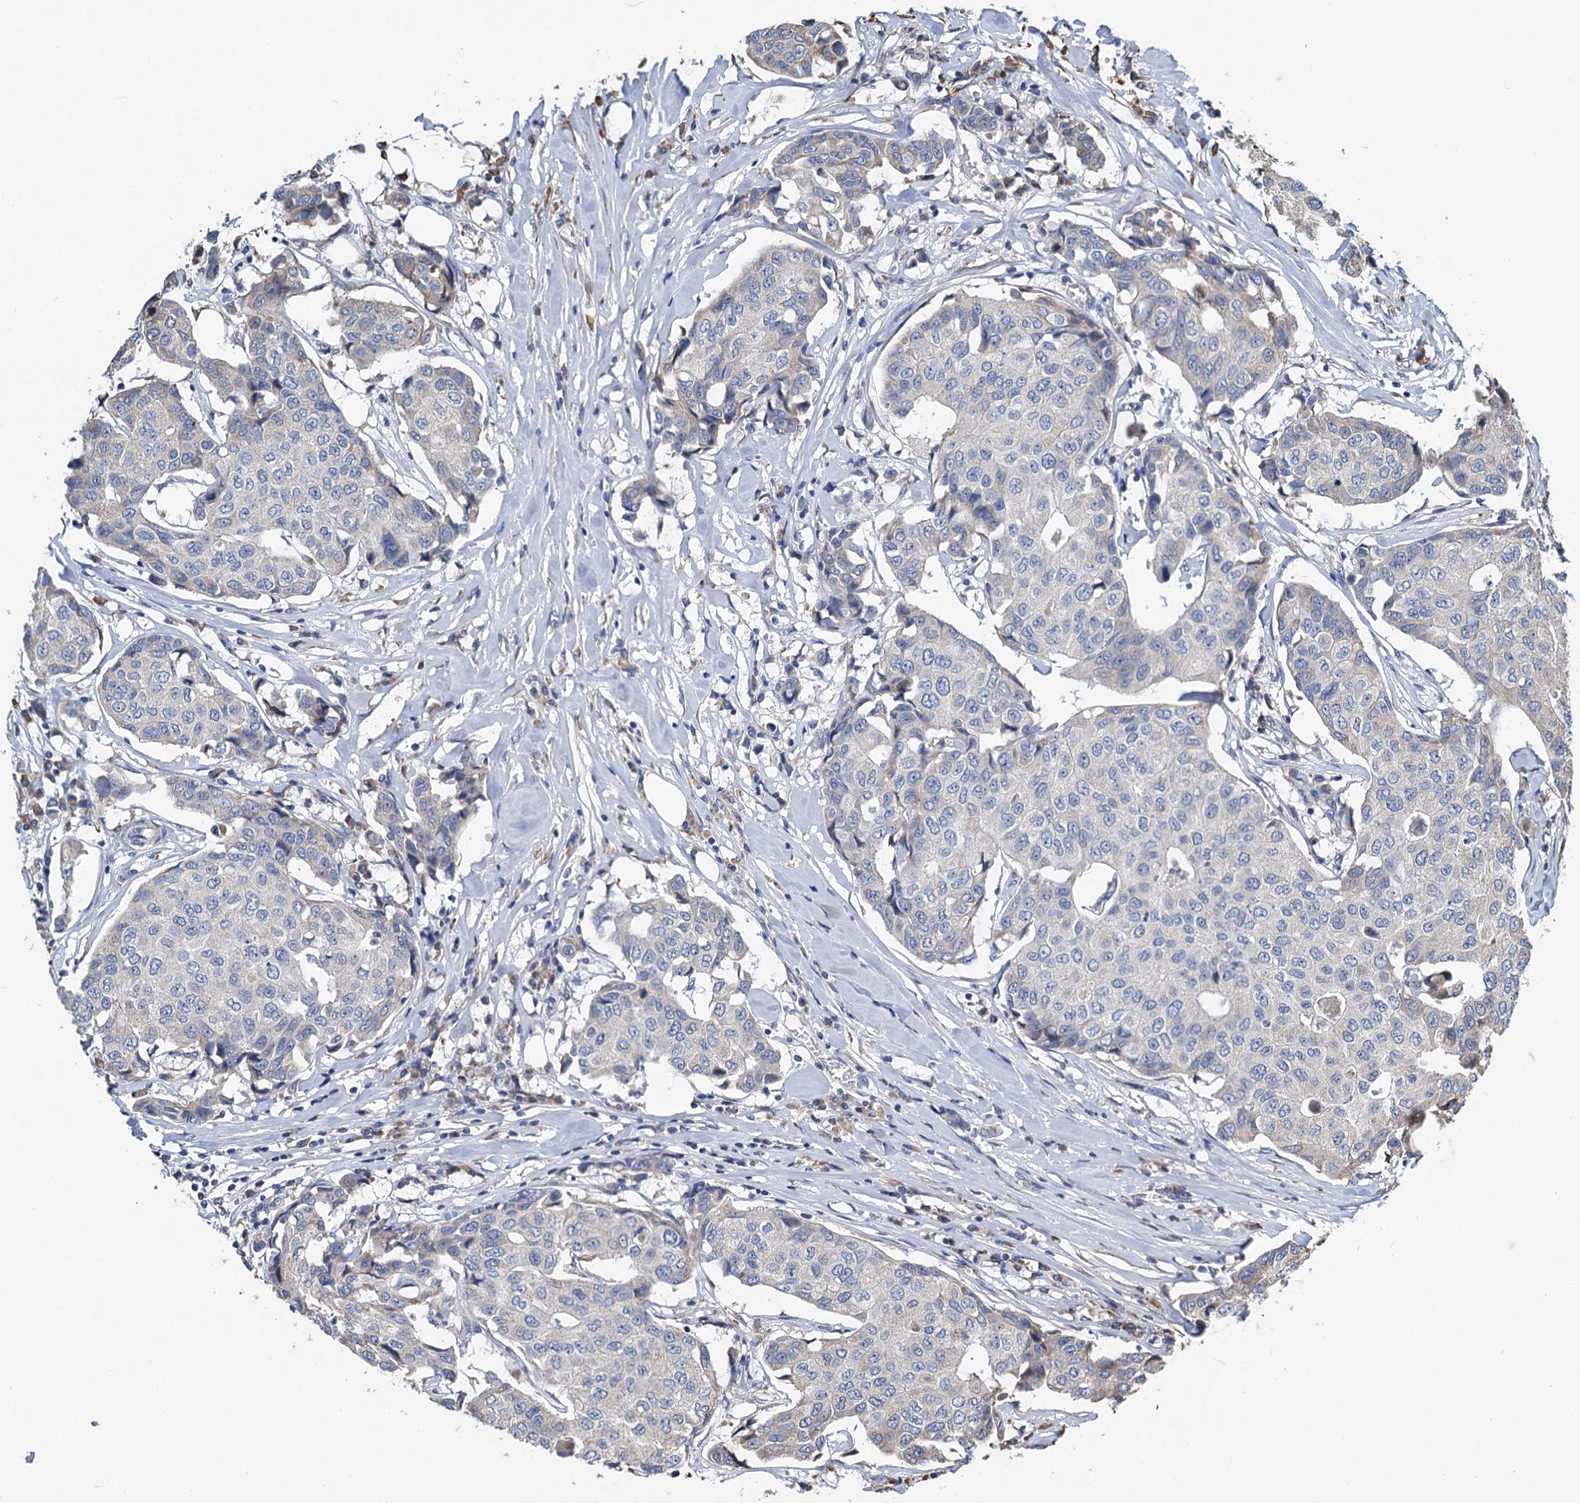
{"staining": {"intensity": "weak", "quantity": "<25%", "location": "cytoplasmic/membranous"}, "tissue": "breast cancer", "cell_type": "Tumor cells", "image_type": "cancer", "snomed": [{"axis": "morphology", "description": "Duct carcinoma"}, {"axis": "topography", "description": "Breast"}], "caption": "Histopathology image shows no significant protein expression in tumor cells of breast cancer.", "gene": "LINS1", "patient": {"sex": "female", "age": 80}}